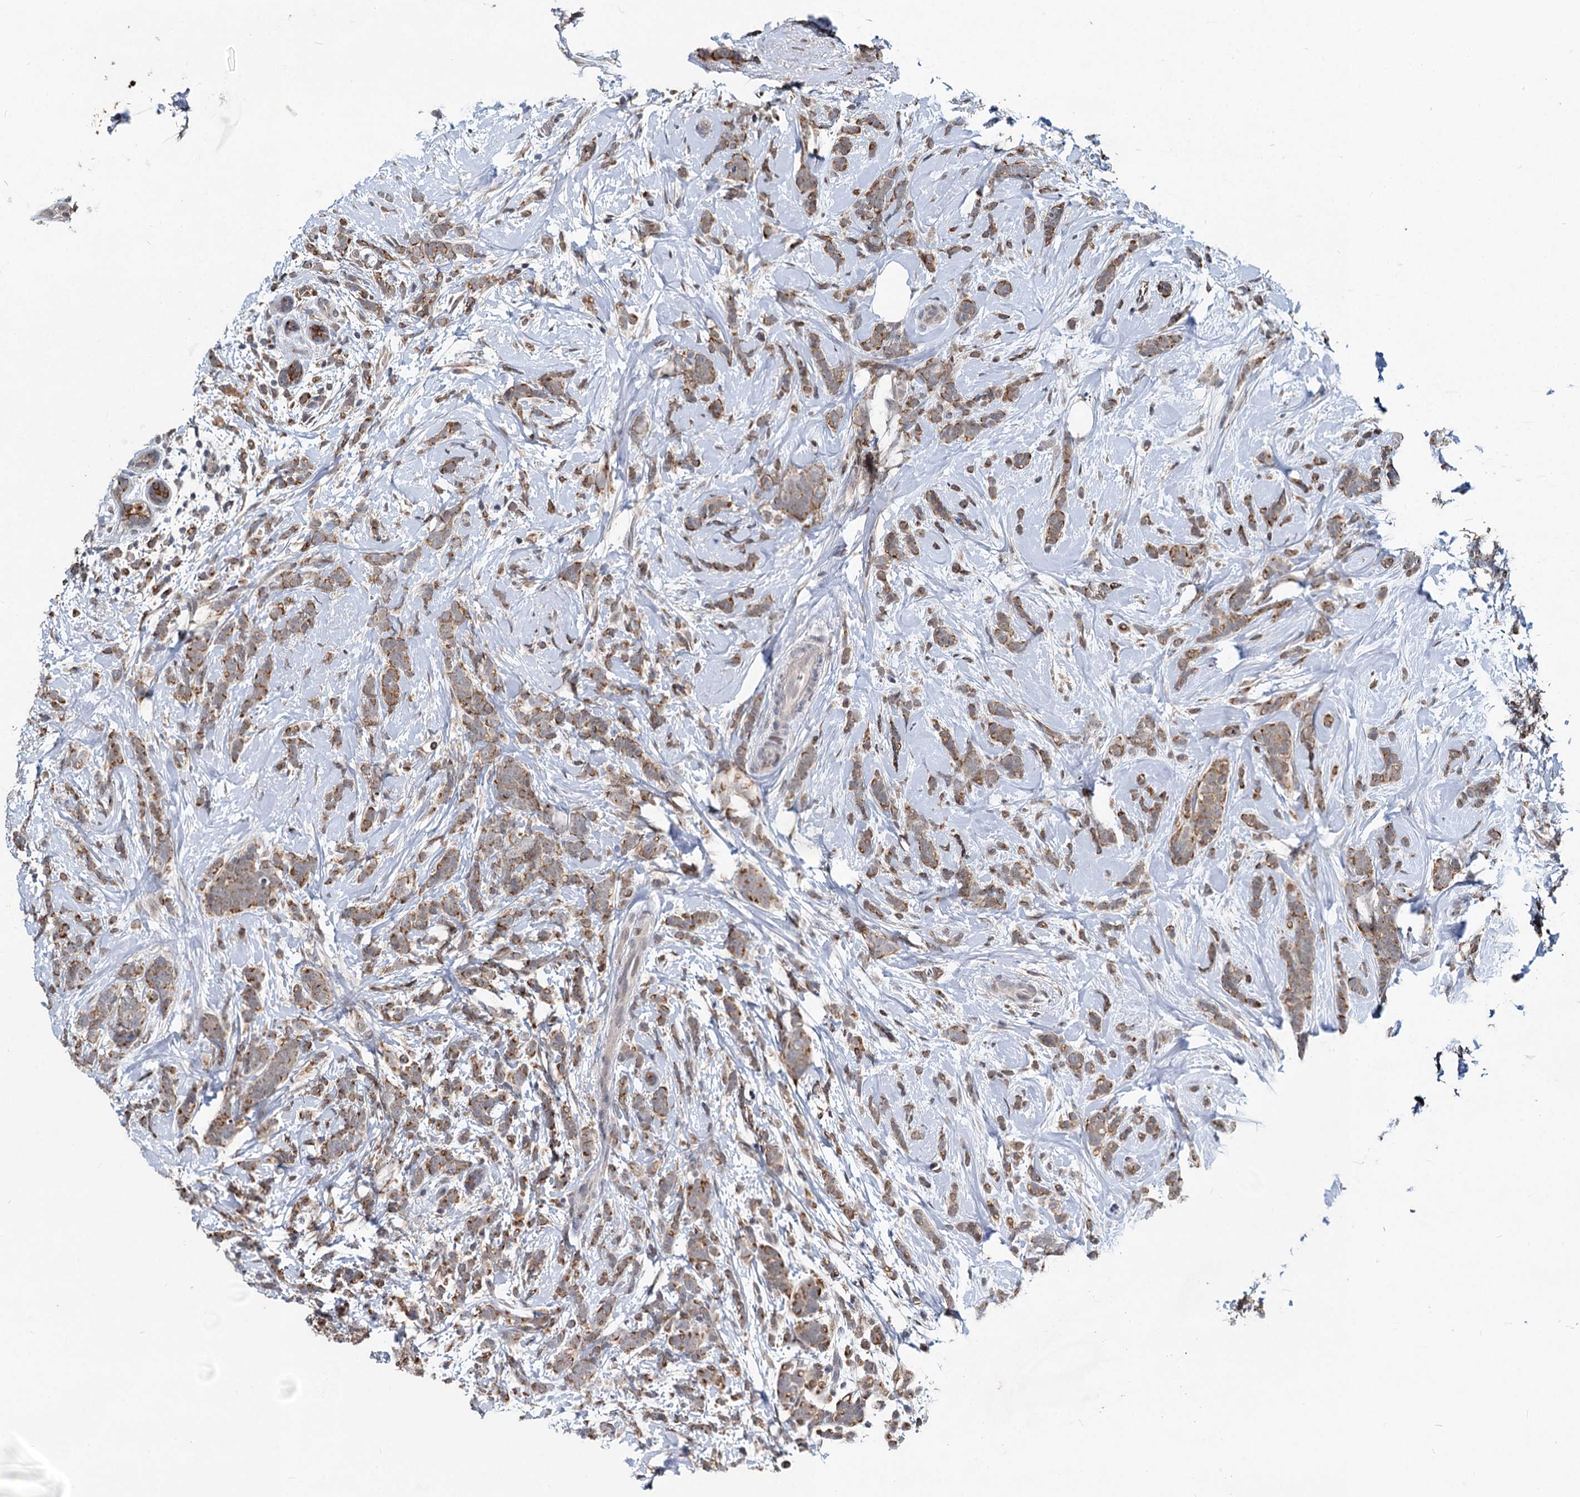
{"staining": {"intensity": "moderate", "quantity": ">75%", "location": "cytoplasmic/membranous"}, "tissue": "breast cancer", "cell_type": "Tumor cells", "image_type": "cancer", "snomed": [{"axis": "morphology", "description": "Lobular carcinoma"}, {"axis": "topography", "description": "Breast"}], "caption": "IHC micrograph of lobular carcinoma (breast) stained for a protein (brown), which shows medium levels of moderate cytoplasmic/membranous positivity in approximately >75% of tumor cells.", "gene": "RITA1", "patient": {"sex": "female", "age": 58}}